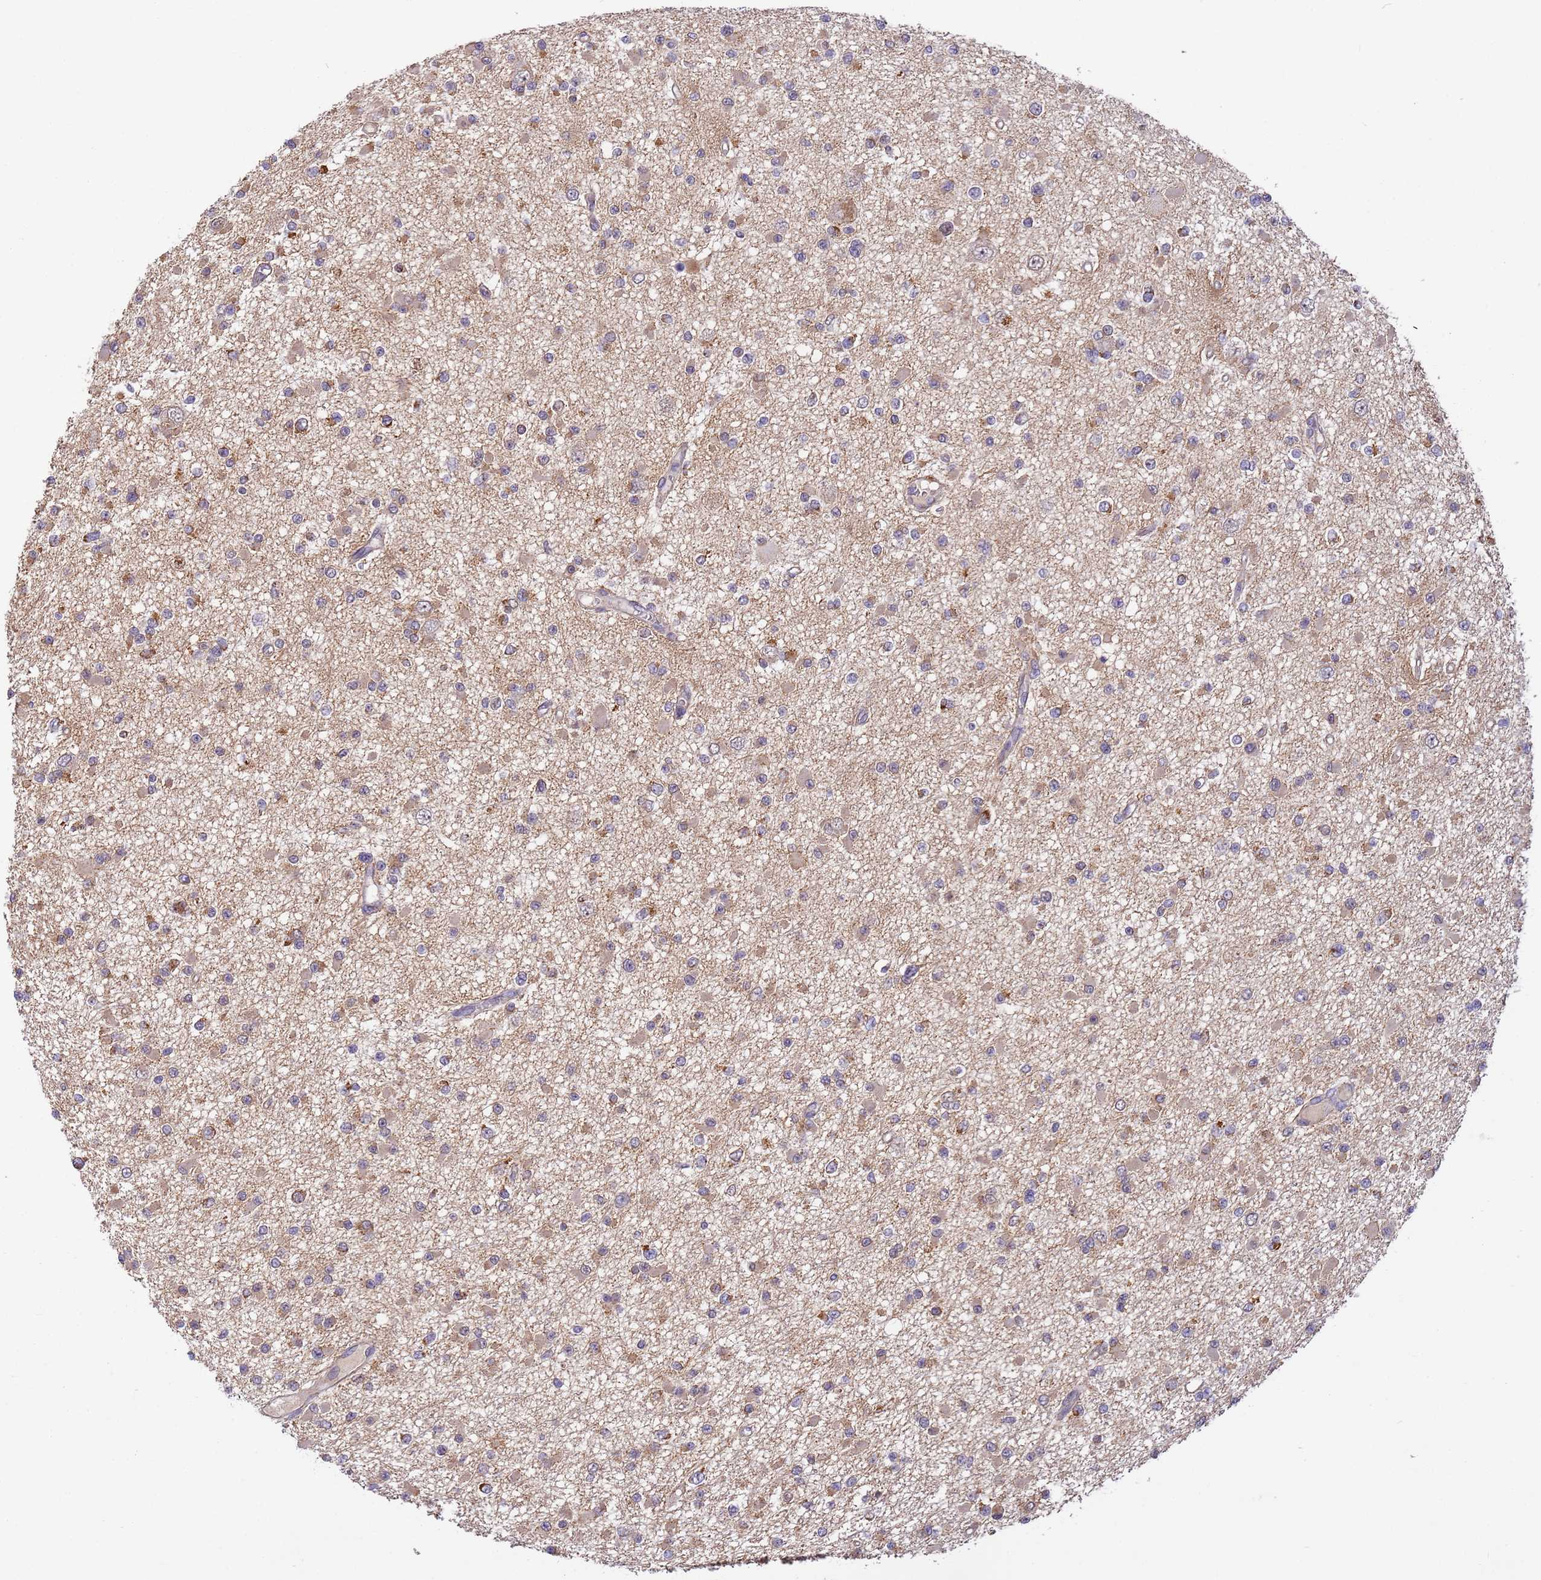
{"staining": {"intensity": "weak", "quantity": "25%-75%", "location": "cytoplasmic/membranous"}, "tissue": "glioma", "cell_type": "Tumor cells", "image_type": "cancer", "snomed": [{"axis": "morphology", "description": "Glioma, malignant, Low grade"}, {"axis": "topography", "description": "Brain"}], "caption": "Approximately 25%-75% of tumor cells in human glioma demonstrate weak cytoplasmic/membranous protein staining as visualized by brown immunohistochemical staining.", "gene": "RAPGEF3", "patient": {"sex": "female", "age": 22}}